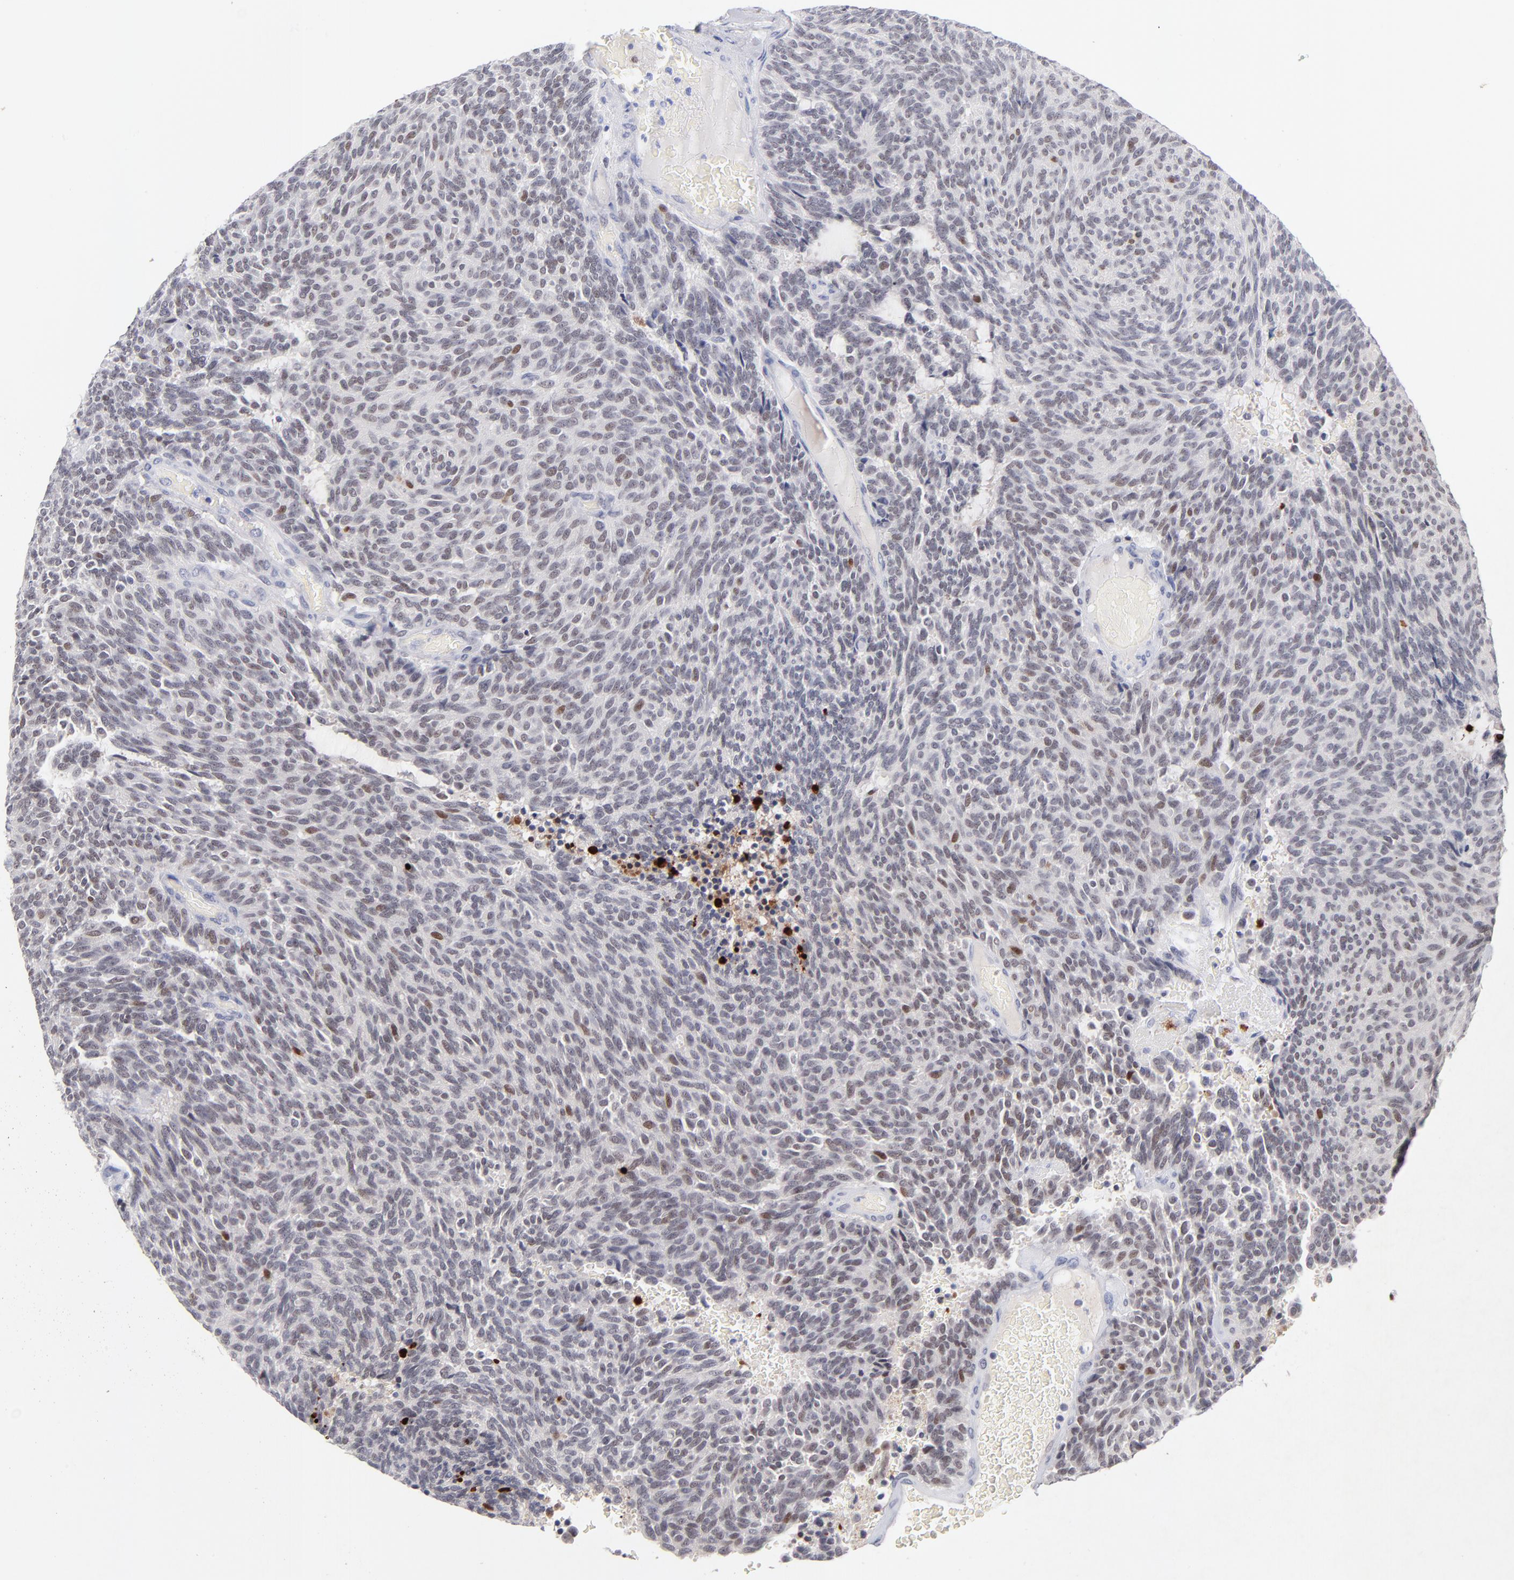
{"staining": {"intensity": "weak", "quantity": "<25%", "location": "nuclear"}, "tissue": "carcinoid", "cell_type": "Tumor cells", "image_type": "cancer", "snomed": [{"axis": "morphology", "description": "Carcinoid, malignant, NOS"}, {"axis": "topography", "description": "Pancreas"}], "caption": "An image of human carcinoid is negative for staining in tumor cells.", "gene": "PARP1", "patient": {"sex": "female", "age": 54}}